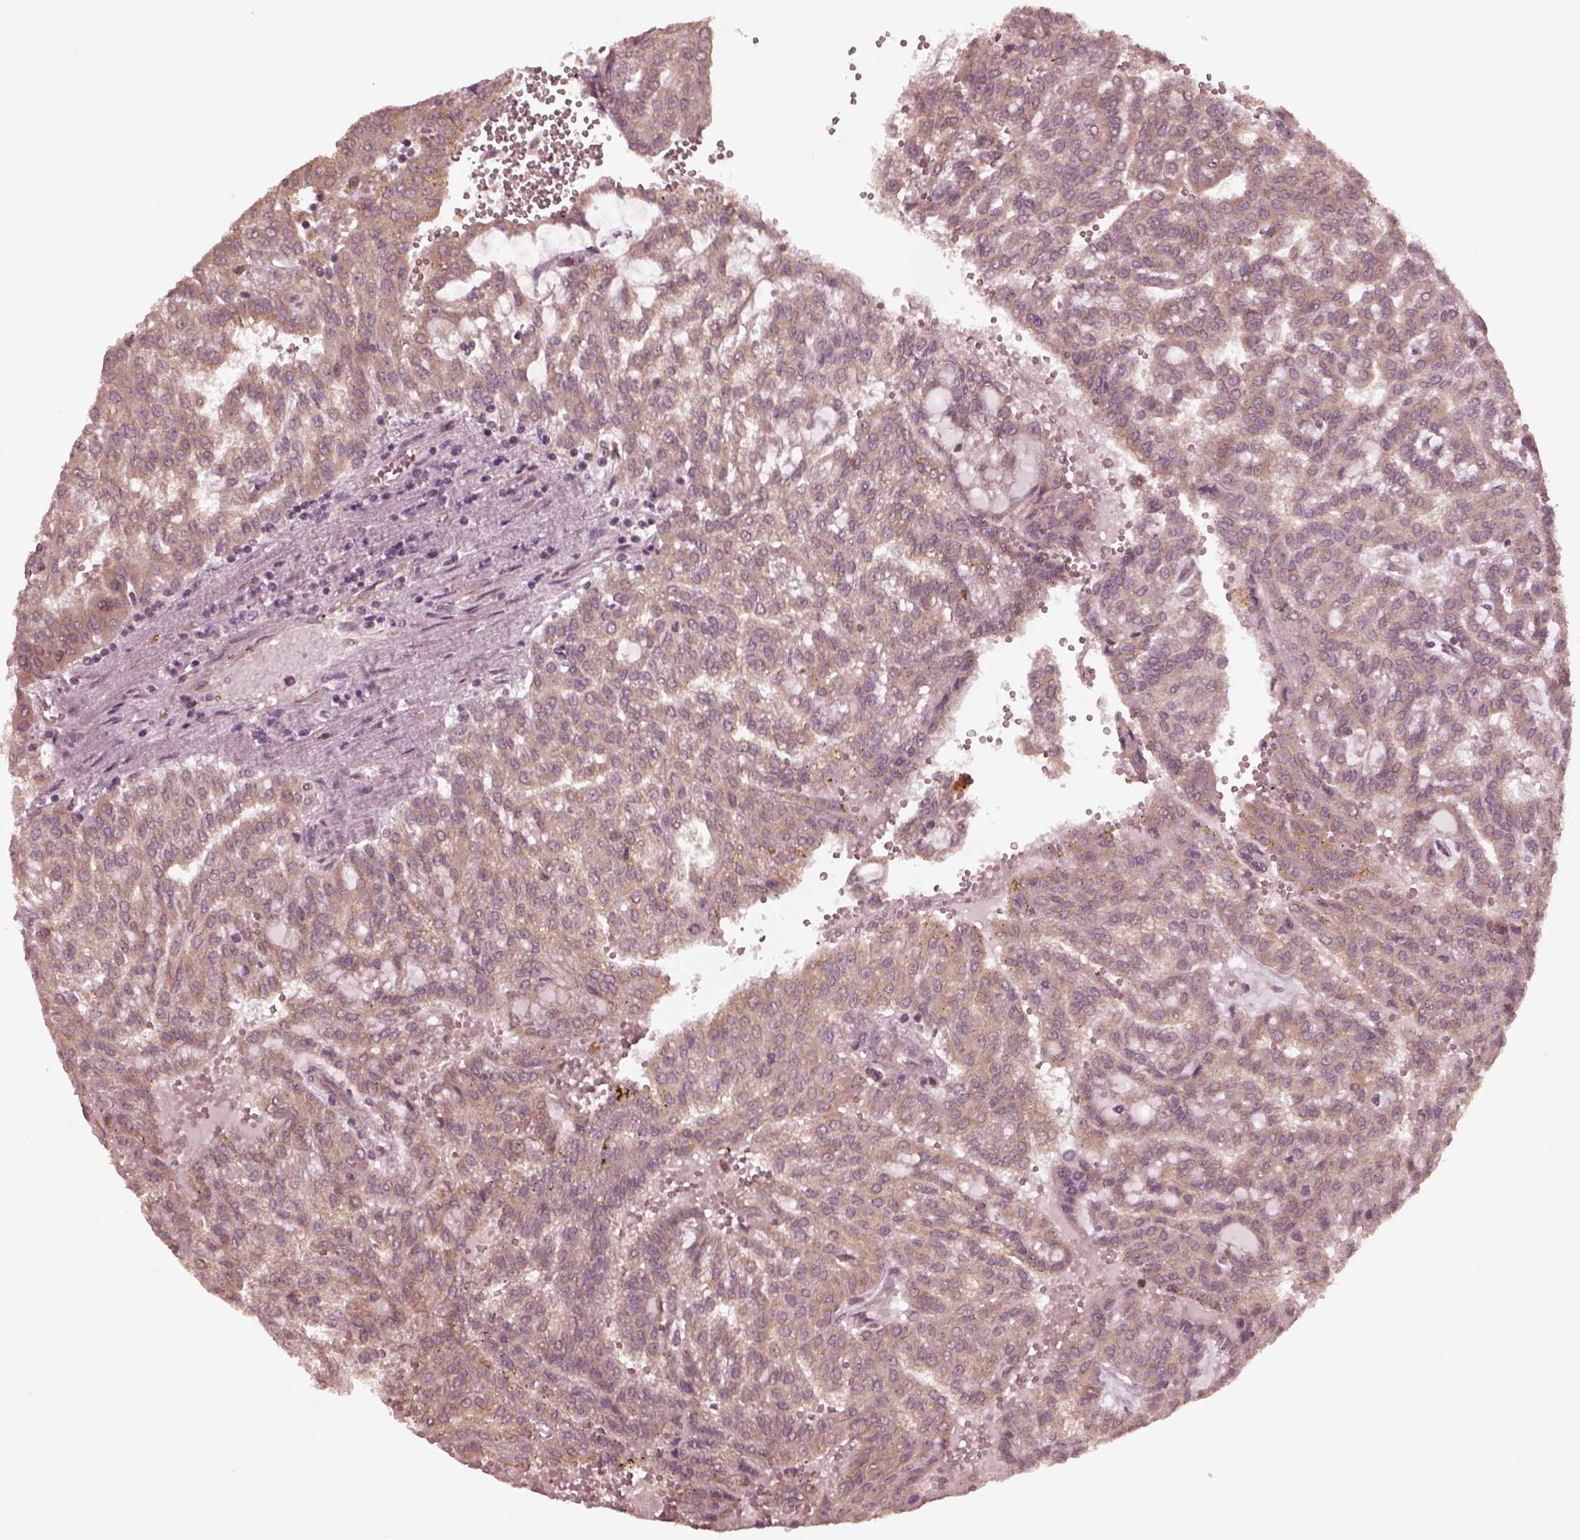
{"staining": {"intensity": "weak", "quantity": ">75%", "location": "cytoplasmic/membranous"}, "tissue": "renal cancer", "cell_type": "Tumor cells", "image_type": "cancer", "snomed": [{"axis": "morphology", "description": "Adenocarcinoma, NOS"}, {"axis": "topography", "description": "Kidney"}], "caption": "About >75% of tumor cells in human renal cancer reveal weak cytoplasmic/membranous protein staining as visualized by brown immunohistochemical staining.", "gene": "FAF2", "patient": {"sex": "male", "age": 63}}